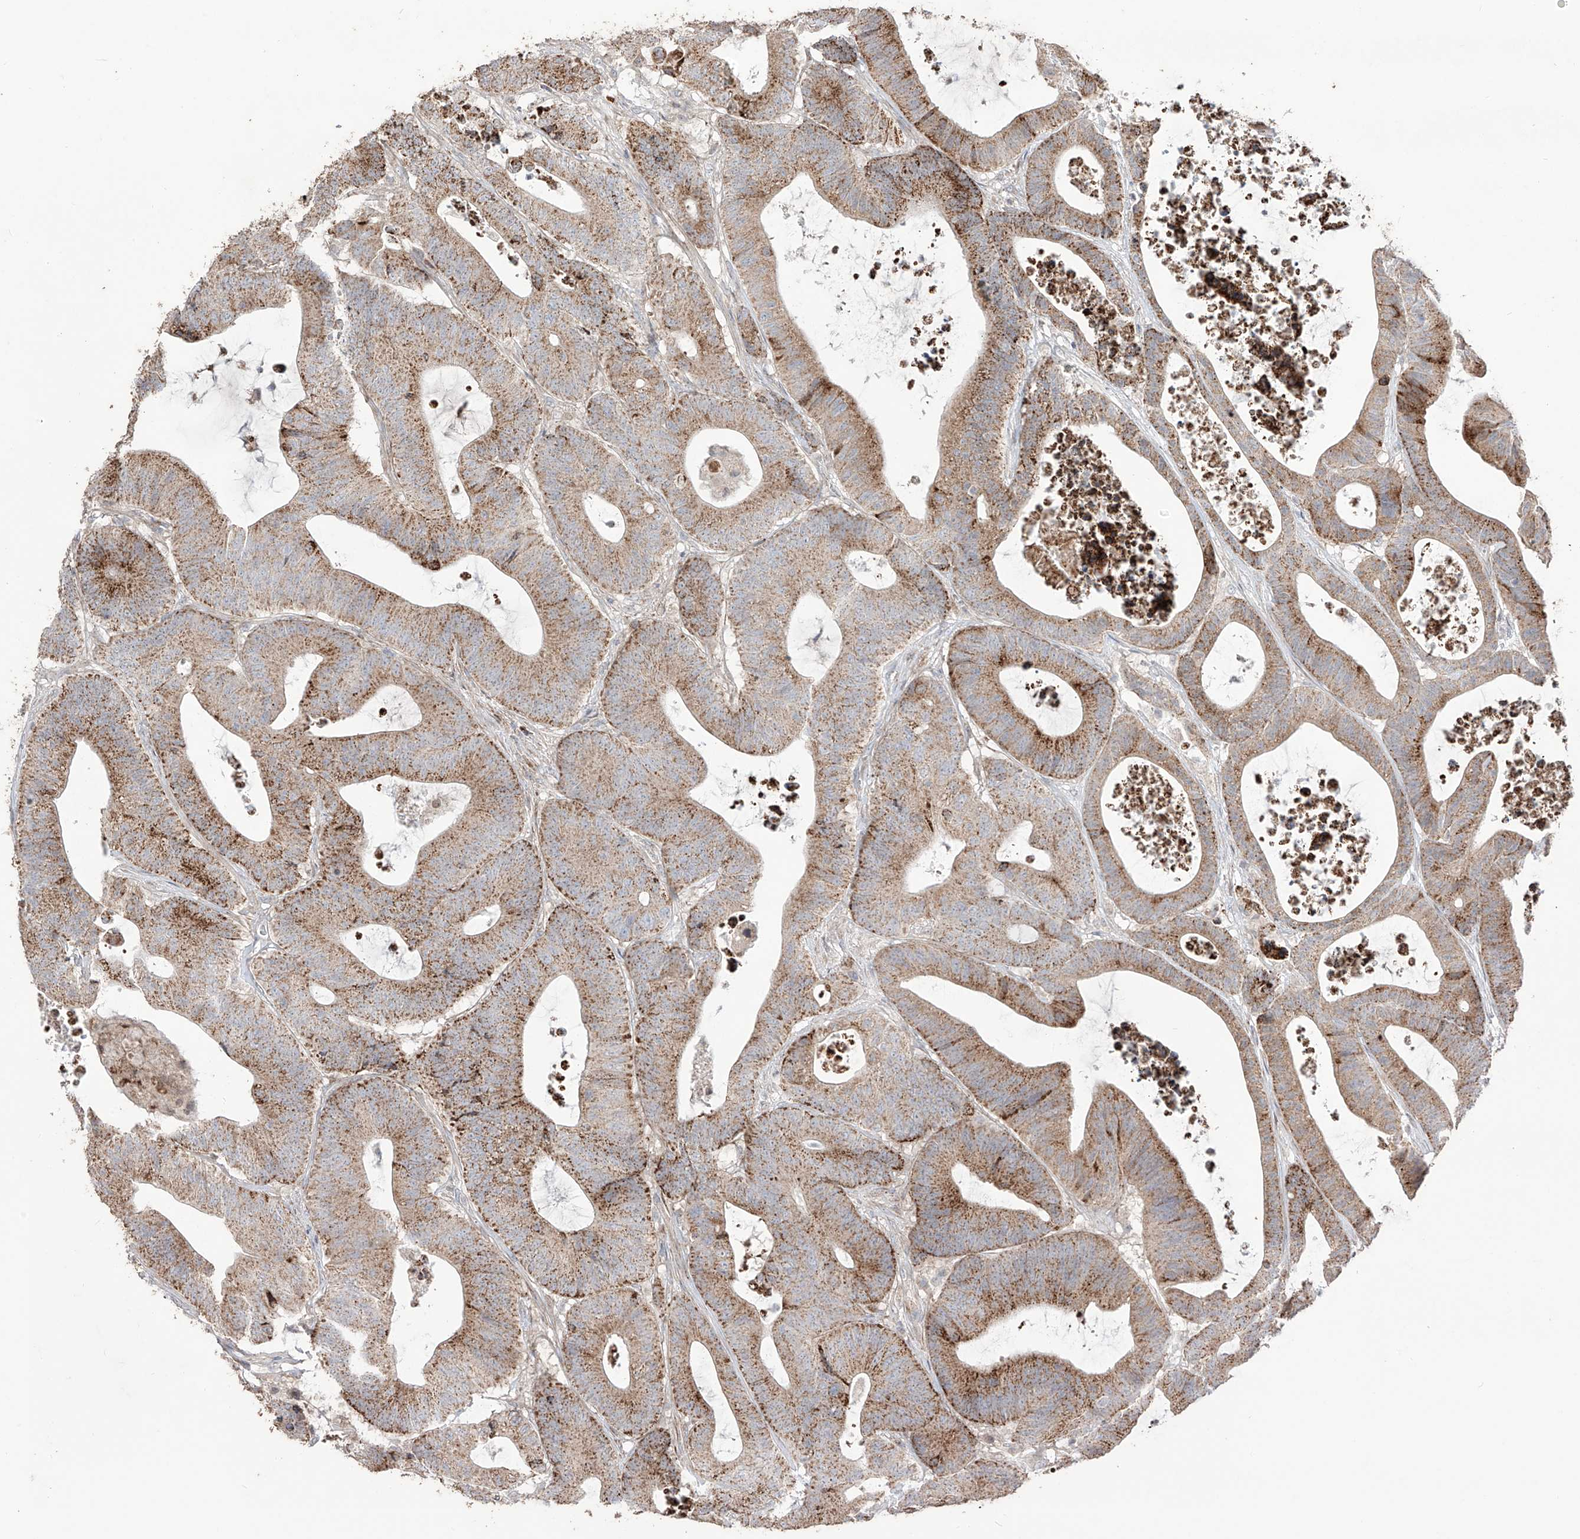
{"staining": {"intensity": "moderate", "quantity": ">75%", "location": "cytoplasmic/membranous"}, "tissue": "colorectal cancer", "cell_type": "Tumor cells", "image_type": "cancer", "snomed": [{"axis": "morphology", "description": "Adenocarcinoma, NOS"}, {"axis": "topography", "description": "Colon"}], "caption": "Colorectal cancer was stained to show a protein in brown. There is medium levels of moderate cytoplasmic/membranous expression in about >75% of tumor cells.", "gene": "YKT6", "patient": {"sex": "female", "age": 84}}